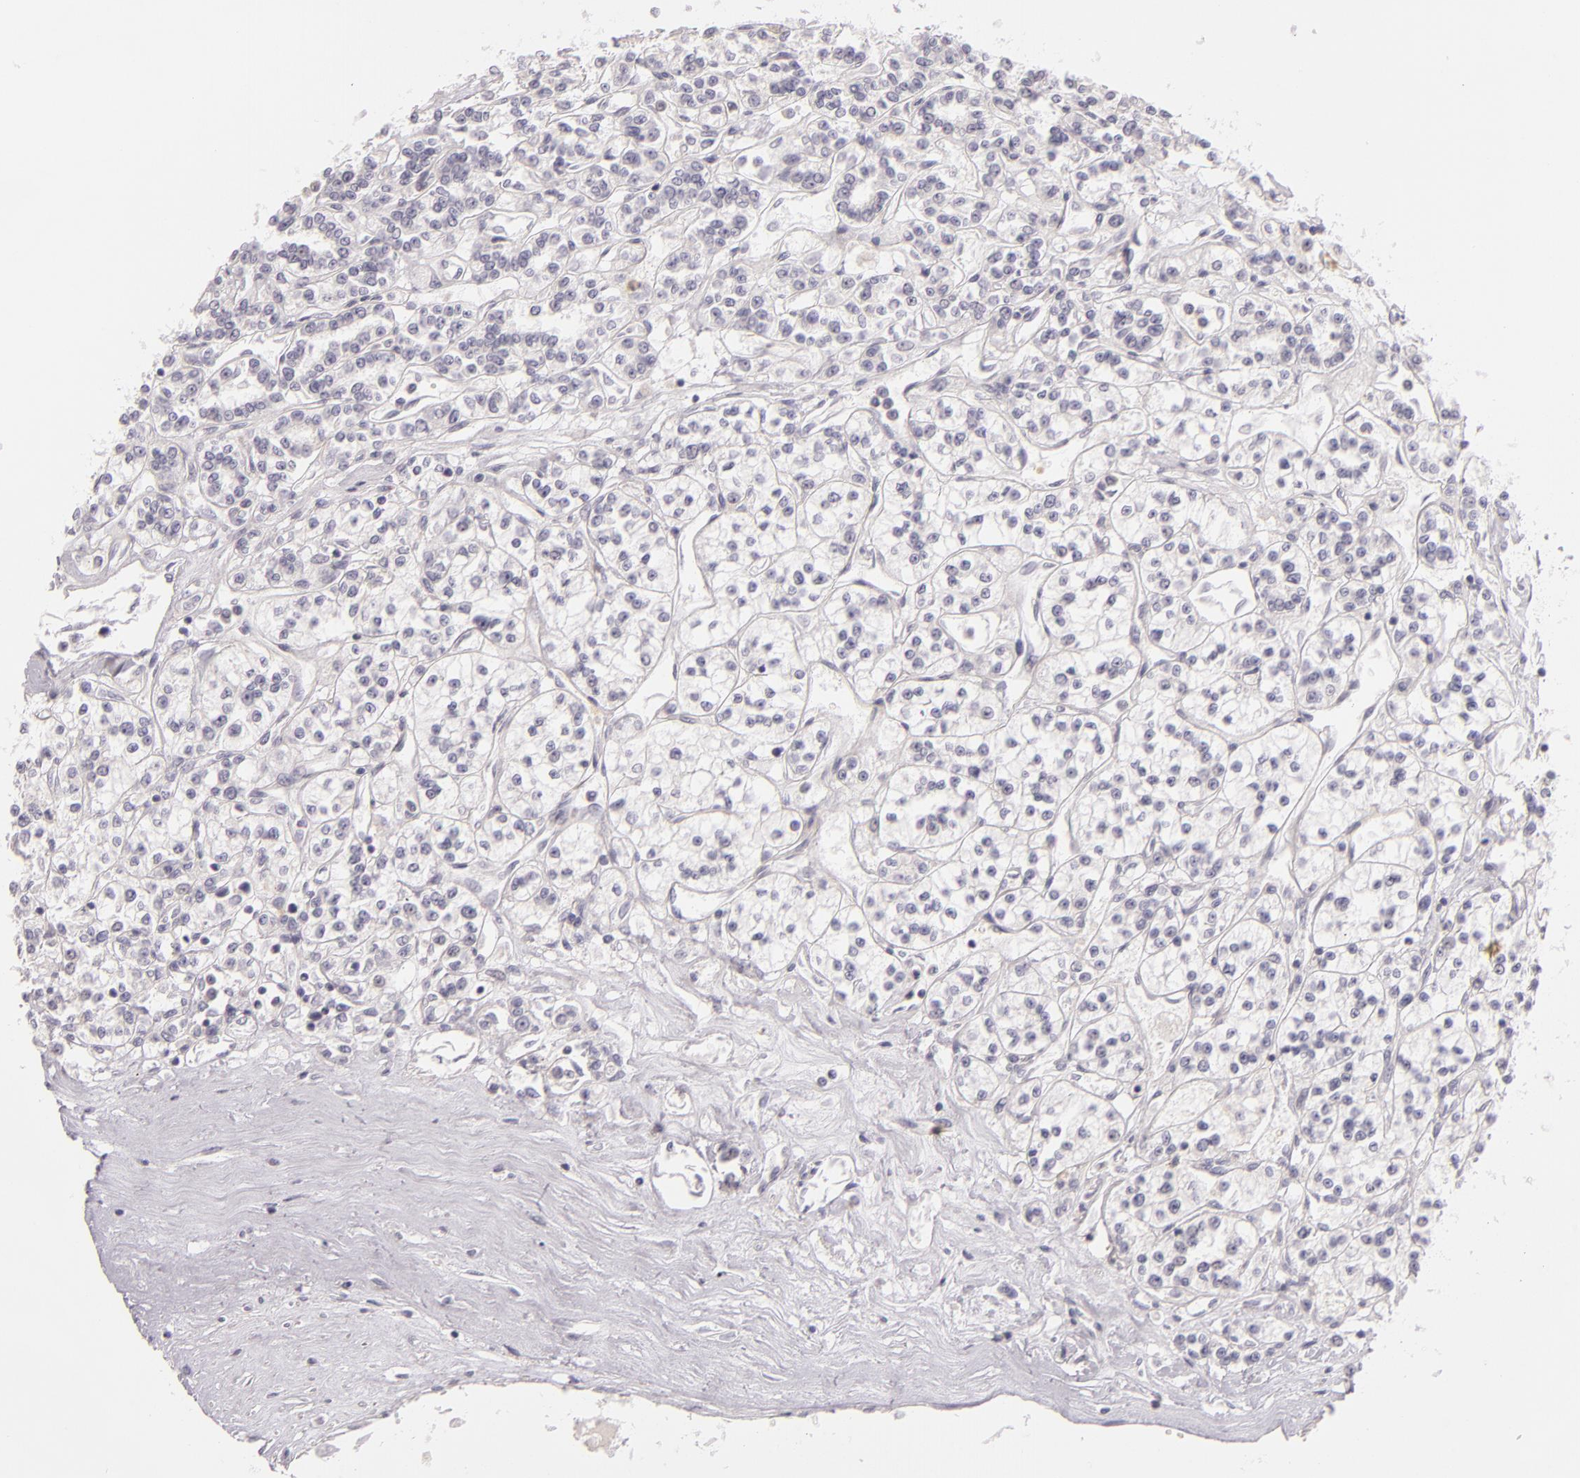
{"staining": {"intensity": "negative", "quantity": "none", "location": "none"}, "tissue": "renal cancer", "cell_type": "Tumor cells", "image_type": "cancer", "snomed": [{"axis": "morphology", "description": "Adenocarcinoma, NOS"}, {"axis": "topography", "description": "Kidney"}], "caption": "Immunohistochemistry (IHC) photomicrograph of human renal cancer (adenocarcinoma) stained for a protein (brown), which demonstrates no expression in tumor cells. (Brightfield microscopy of DAB (3,3'-diaminobenzidine) immunohistochemistry at high magnification).", "gene": "FAM181A", "patient": {"sex": "female", "age": 76}}